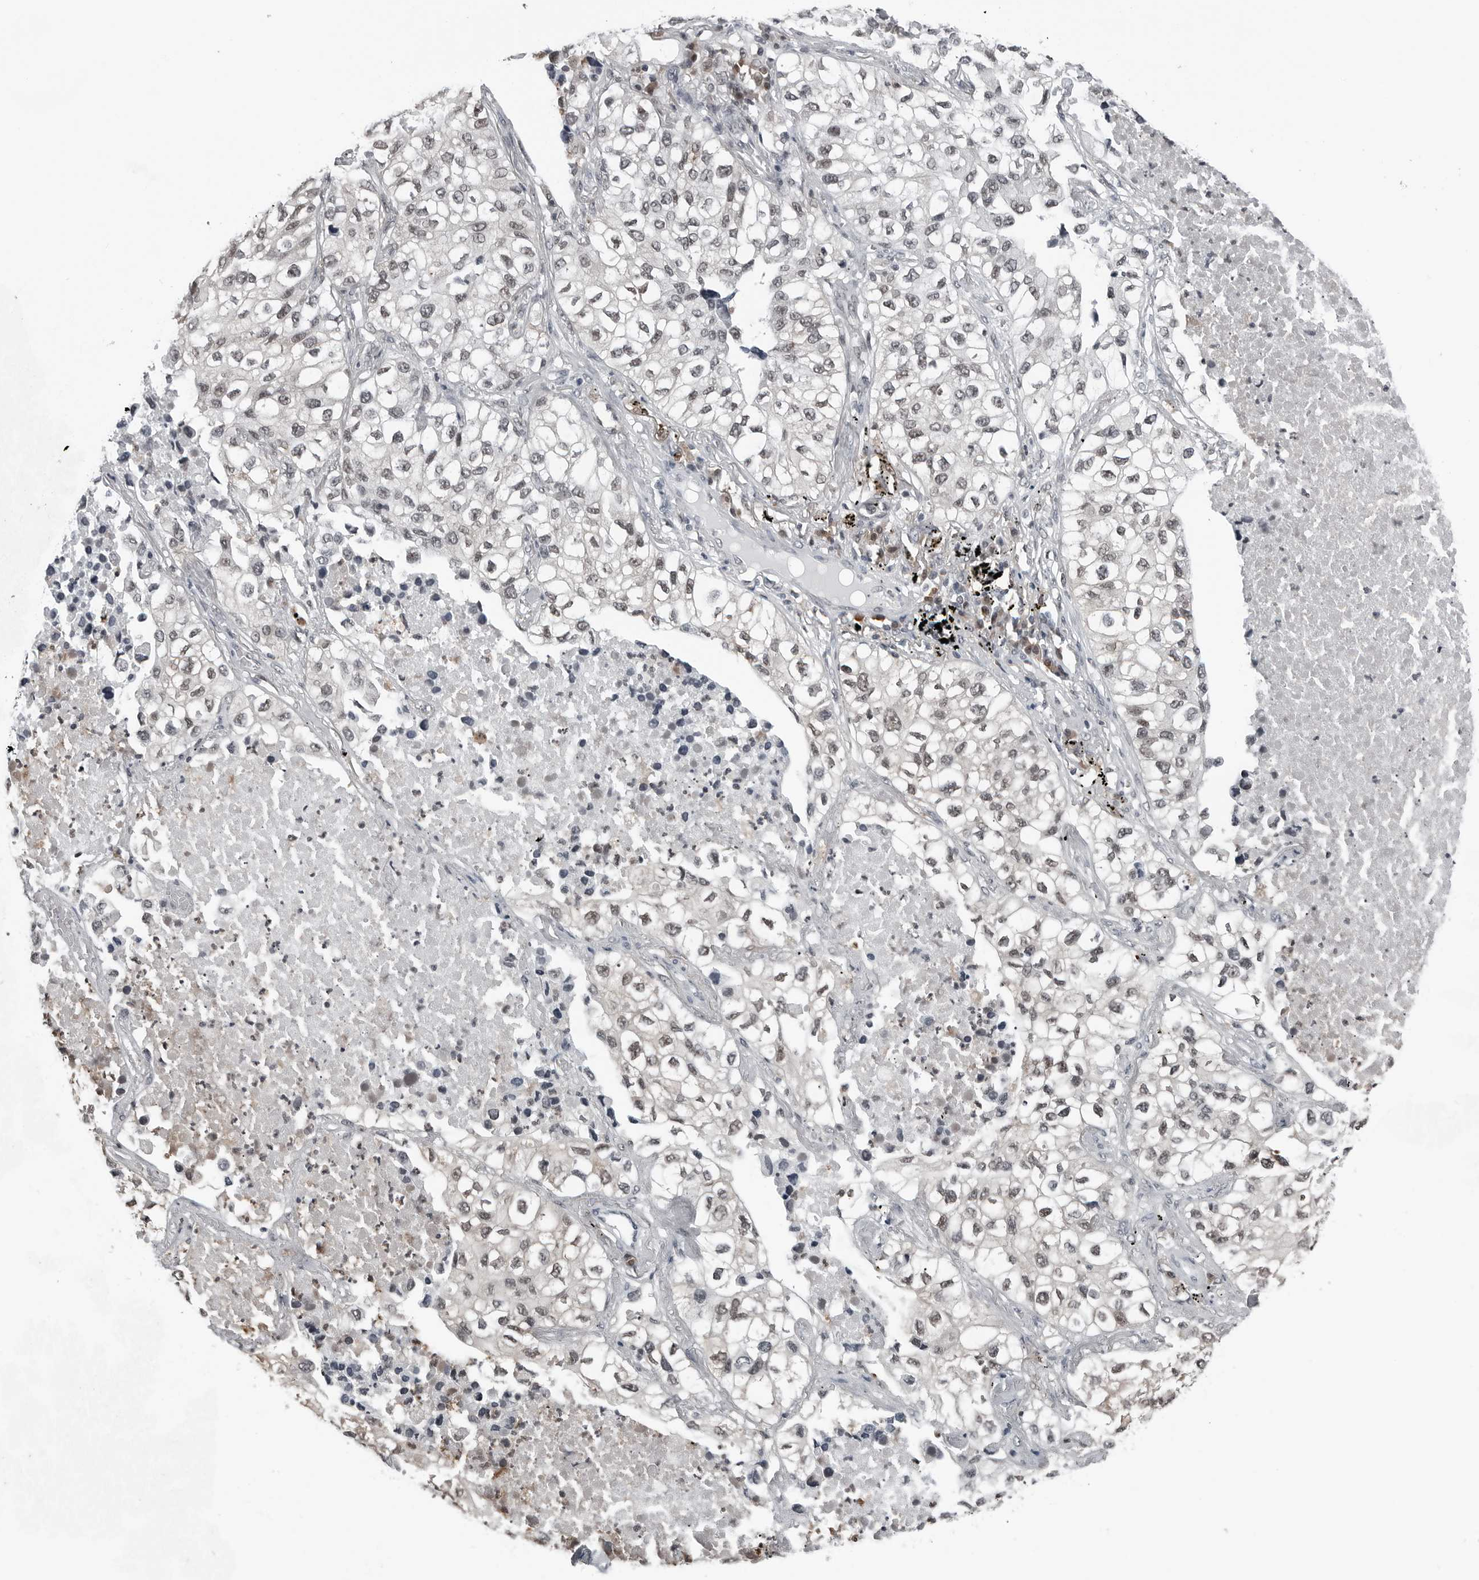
{"staining": {"intensity": "weak", "quantity": "25%-75%", "location": "nuclear"}, "tissue": "lung cancer", "cell_type": "Tumor cells", "image_type": "cancer", "snomed": [{"axis": "morphology", "description": "Adenocarcinoma, NOS"}, {"axis": "topography", "description": "Lung"}], "caption": "Immunohistochemical staining of lung adenocarcinoma demonstrates low levels of weak nuclear expression in approximately 25%-75% of tumor cells.", "gene": "AKR1A1", "patient": {"sex": "male", "age": 63}}